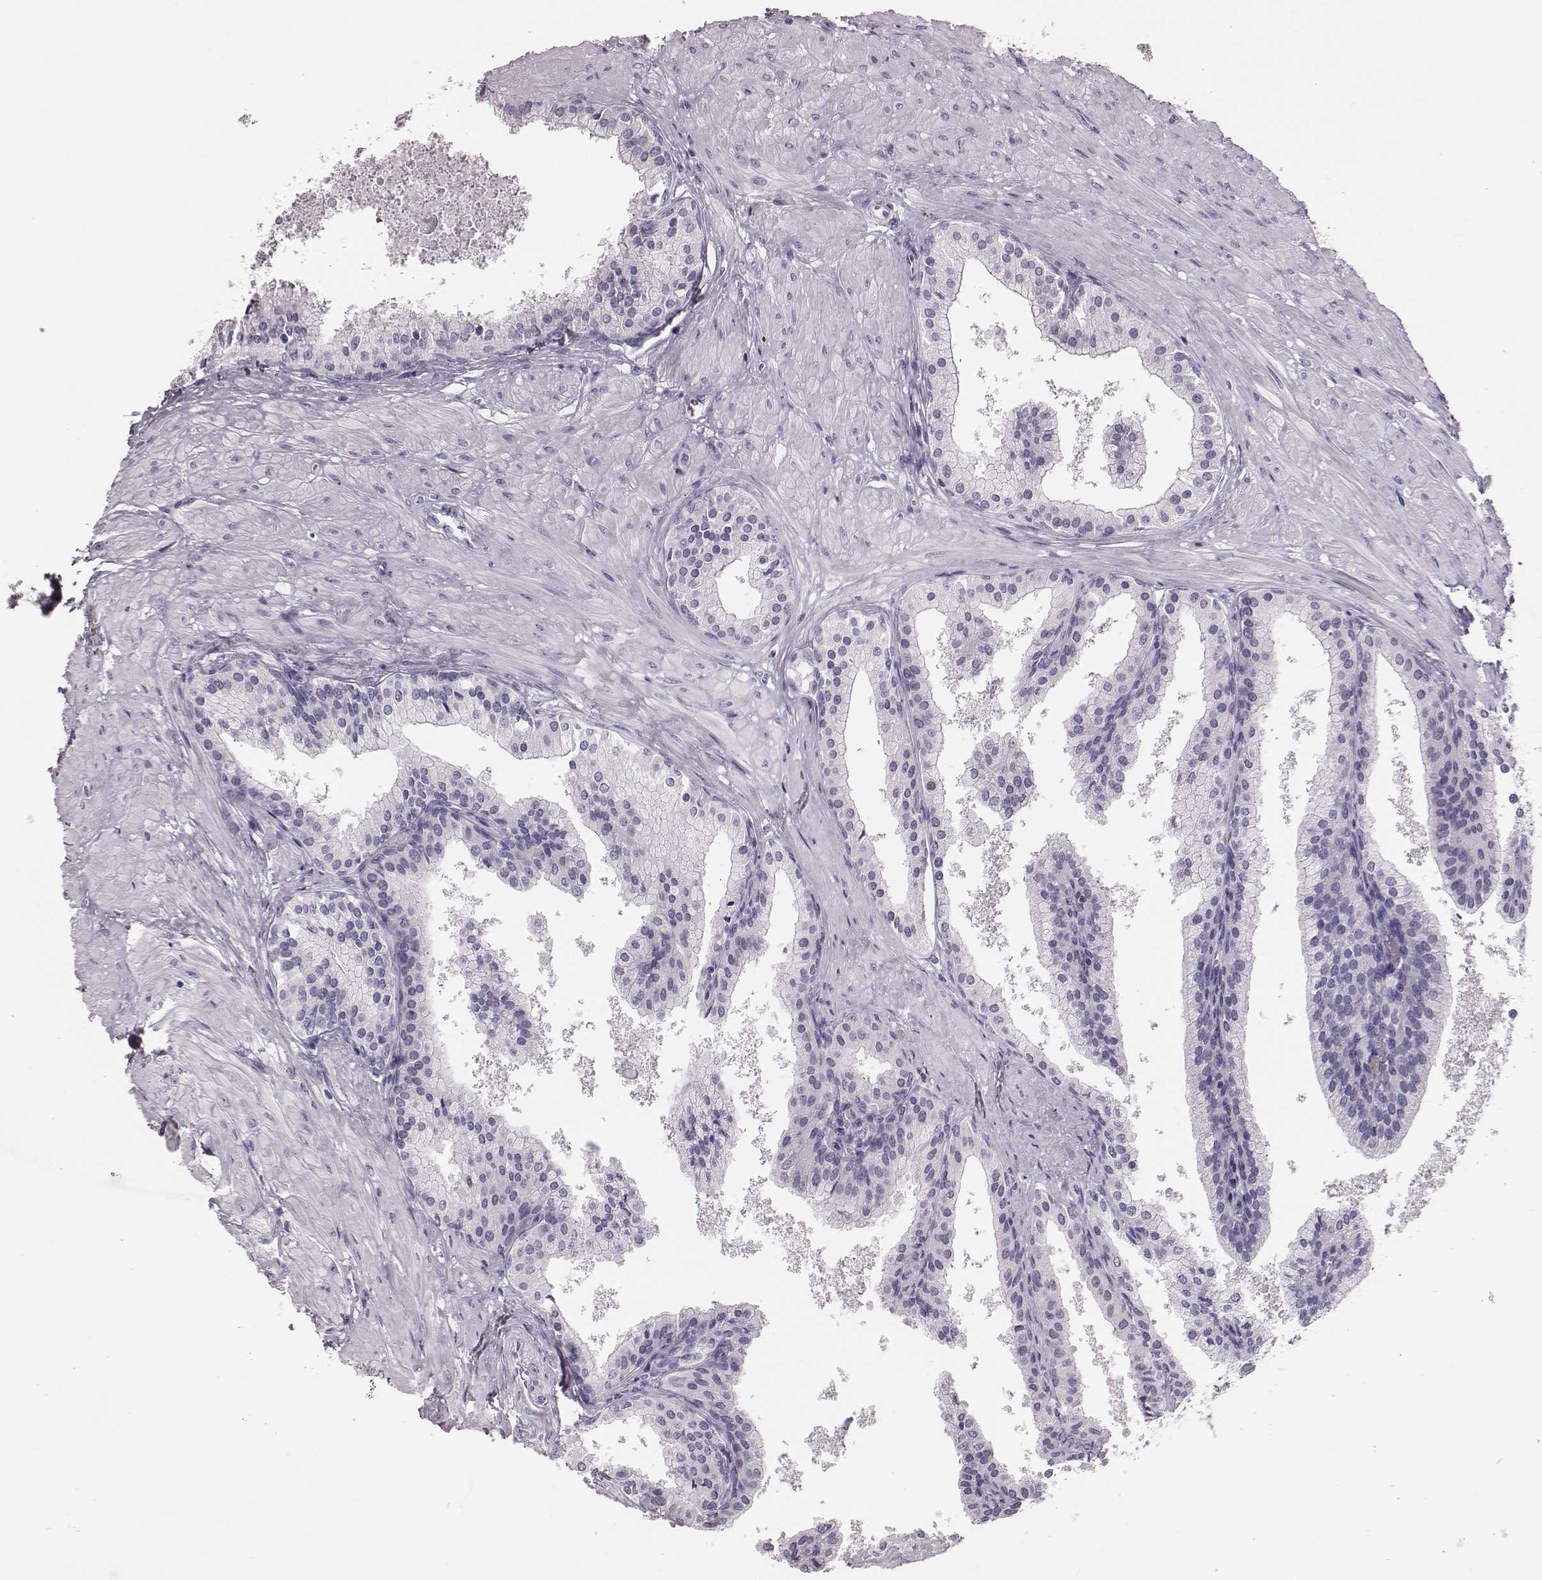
{"staining": {"intensity": "negative", "quantity": "none", "location": "none"}, "tissue": "prostate cancer", "cell_type": "Tumor cells", "image_type": "cancer", "snomed": [{"axis": "morphology", "description": "Adenocarcinoma, Low grade"}, {"axis": "topography", "description": "Prostate"}], "caption": "Tumor cells are negative for brown protein staining in prostate cancer. (Stains: DAB (3,3'-diaminobenzidine) IHC with hematoxylin counter stain, Microscopy: brightfield microscopy at high magnification).", "gene": "H1-6", "patient": {"sex": "male", "age": 56}}